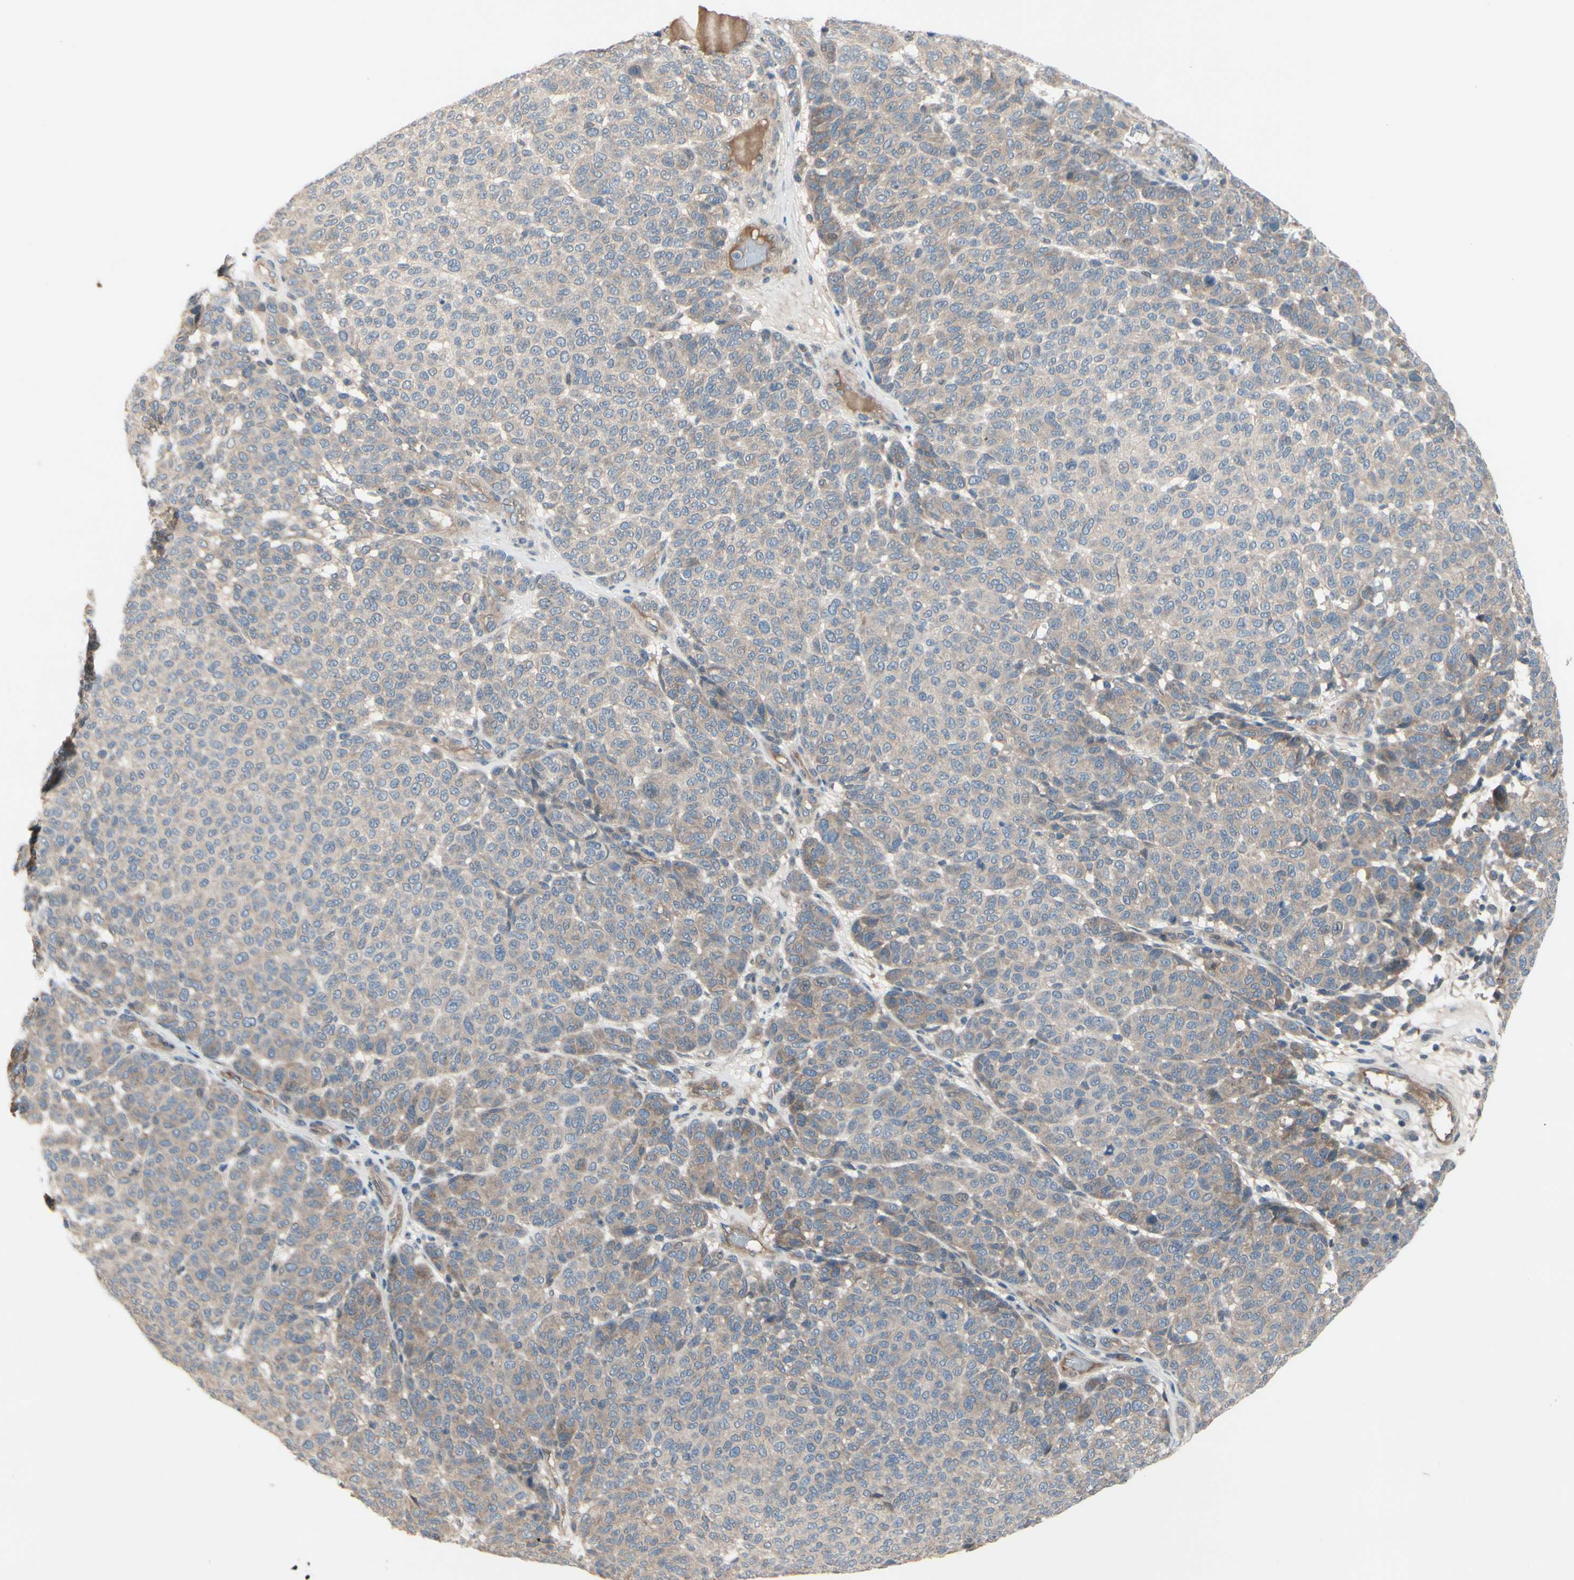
{"staining": {"intensity": "weak", "quantity": "25%-75%", "location": "cytoplasmic/membranous"}, "tissue": "melanoma", "cell_type": "Tumor cells", "image_type": "cancer", "snomed": [{"axis": "morphology", "description": "Malignant melanoma, NOS"}, {"axis": "topography", "description": "Skin"}], "caption": "IHC micrograph of melanoma stained for a protein (brown), which demonstrates low levels of weak cytoplasmic/membranous expression in about 25%-75% of tumor cells.", "gene": "ICAM5", "patient": {"sex": "male", "age": 59}}